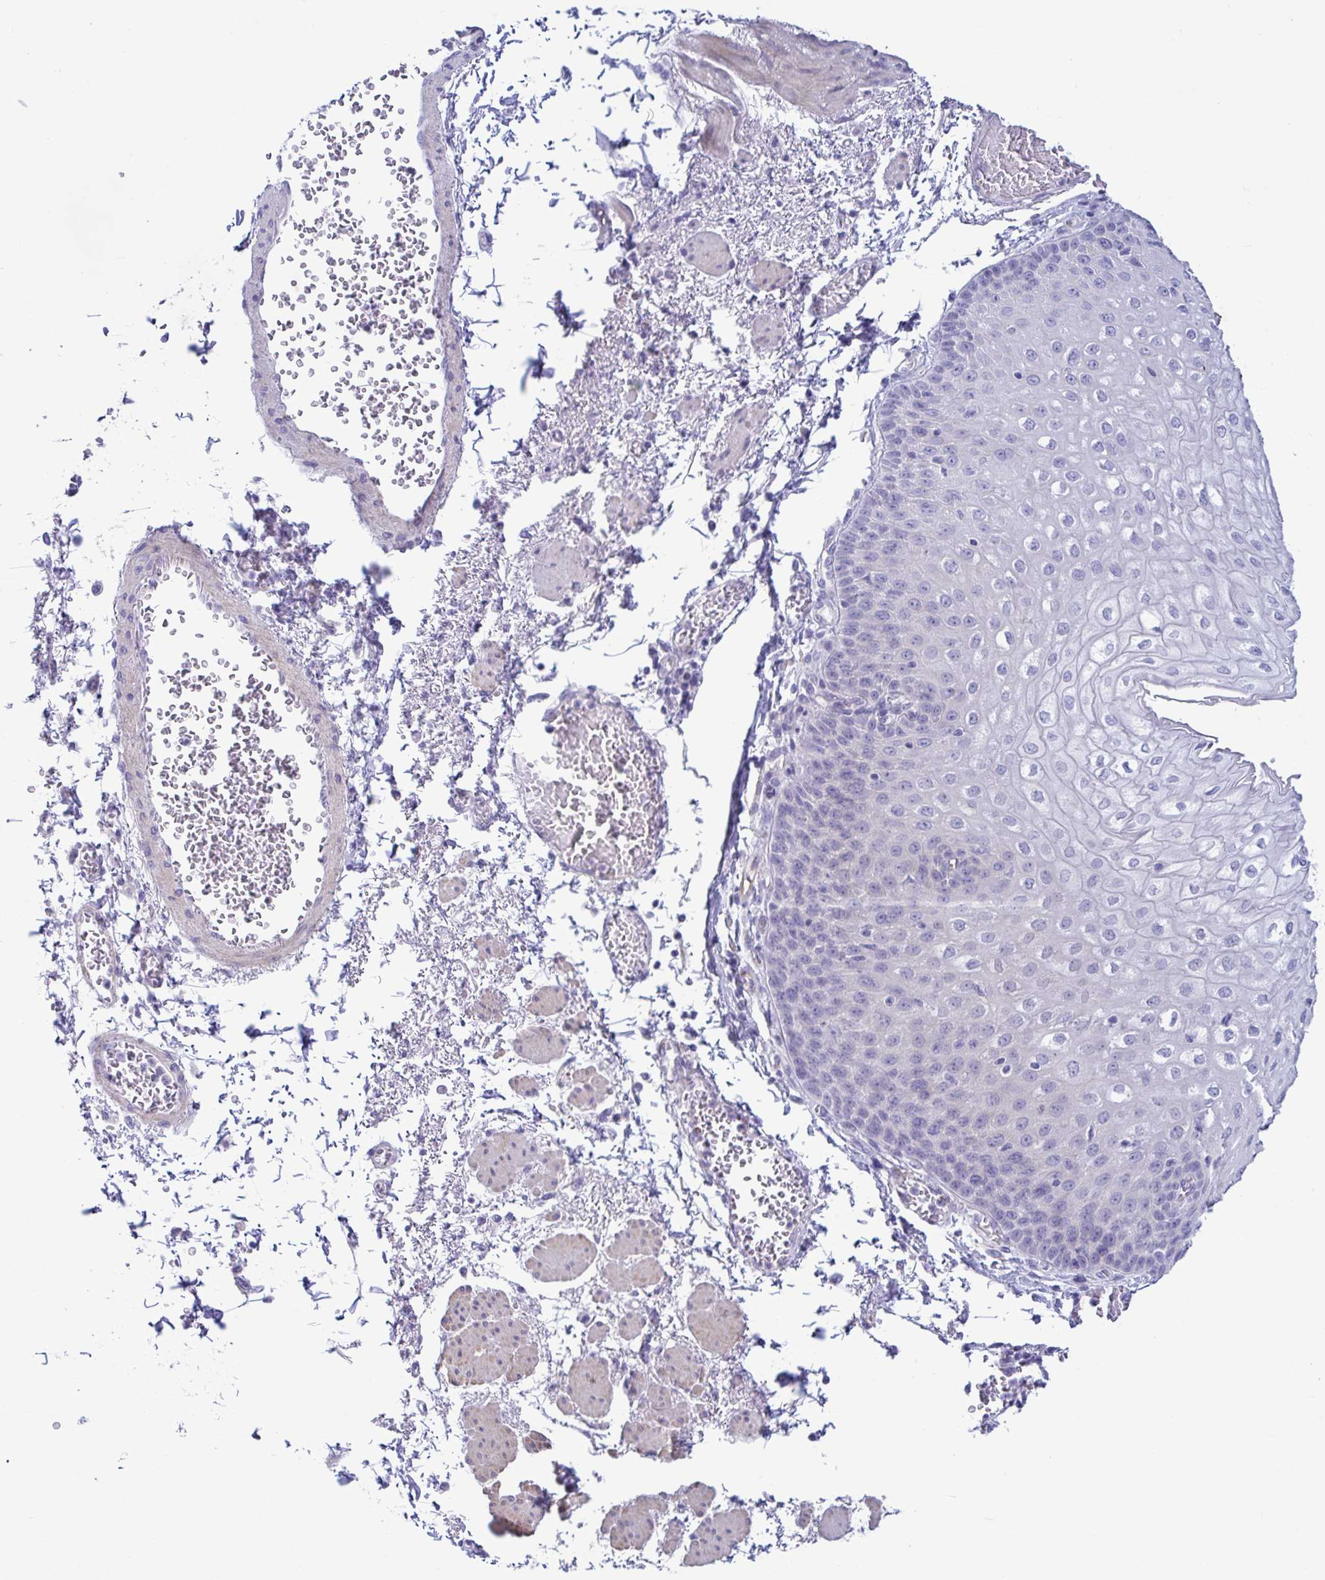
{"staining": {"intensity": "negative", "quantity": "none", "location": "none"}, "tissue": "esophagus", "cell_type": "Squamous epithelial cells", "image_type": "normal", "snomed": [{"axis": "morphology", "description": "Normal tissue, NOS"}, {"axis": "morphology", "description": "Adenocarcinoma, NOS"}, {"axis": "topography", "description": "Esophagus"}], "caption": "DAB (3,3'-diaminobenzidine) immunohistochemical staining of benign human esophagus displays no significant staining in squamous epithelial cells. (DAB (3,3'-diaminobenzidine) immunohistochemistry visualized using brightfield microscopy, high magnification).", "gene": "TNNI2", "patient": {"sex": "male", "age": 81}}